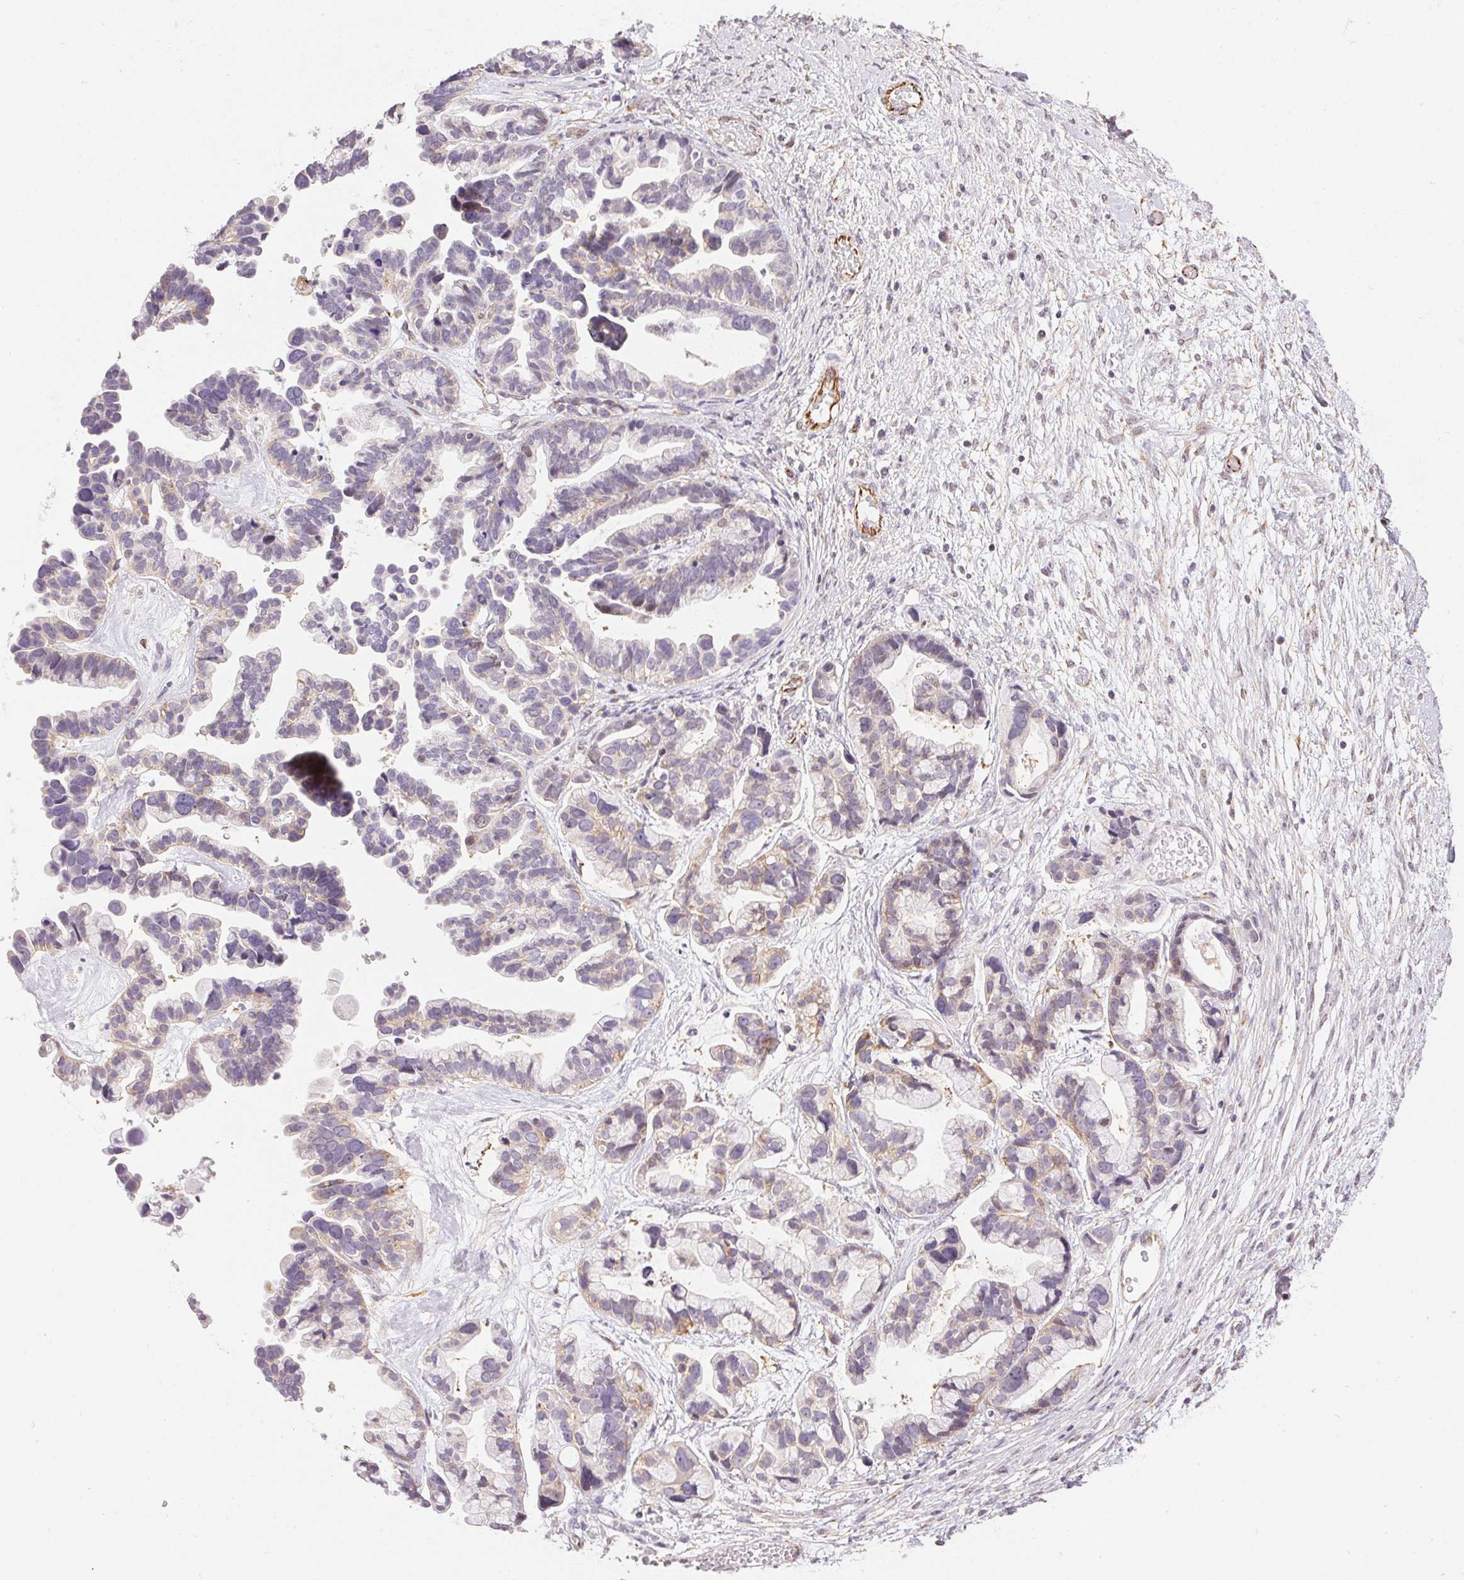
{"staining": {"intensity": "weak", "quantity": "<25%", "location": "cytoplasmic/membranous"}, "tissue": "ovarian cancer", "cell_type": "Tumor cells", "image_type": "cancer", "snomed": [{"axis": "morphology", "description": "Cystadenocarcinoma, serous, NOS"}, {"axis": "topography", "description": "Ovary"}], "caption": "The photomicrograph shows no staining of tumor cells in ovarian serous cystadenocarcinoma. (Stains: DAB (3,3'-diaminobenzidine) immunohistochemistry (IHC) with hematoxylin counter stain, Microscopy: brightfield microscopy at high magnification).", "gene": "GYG2", "patient": {"sex": "female", "age": 56}}